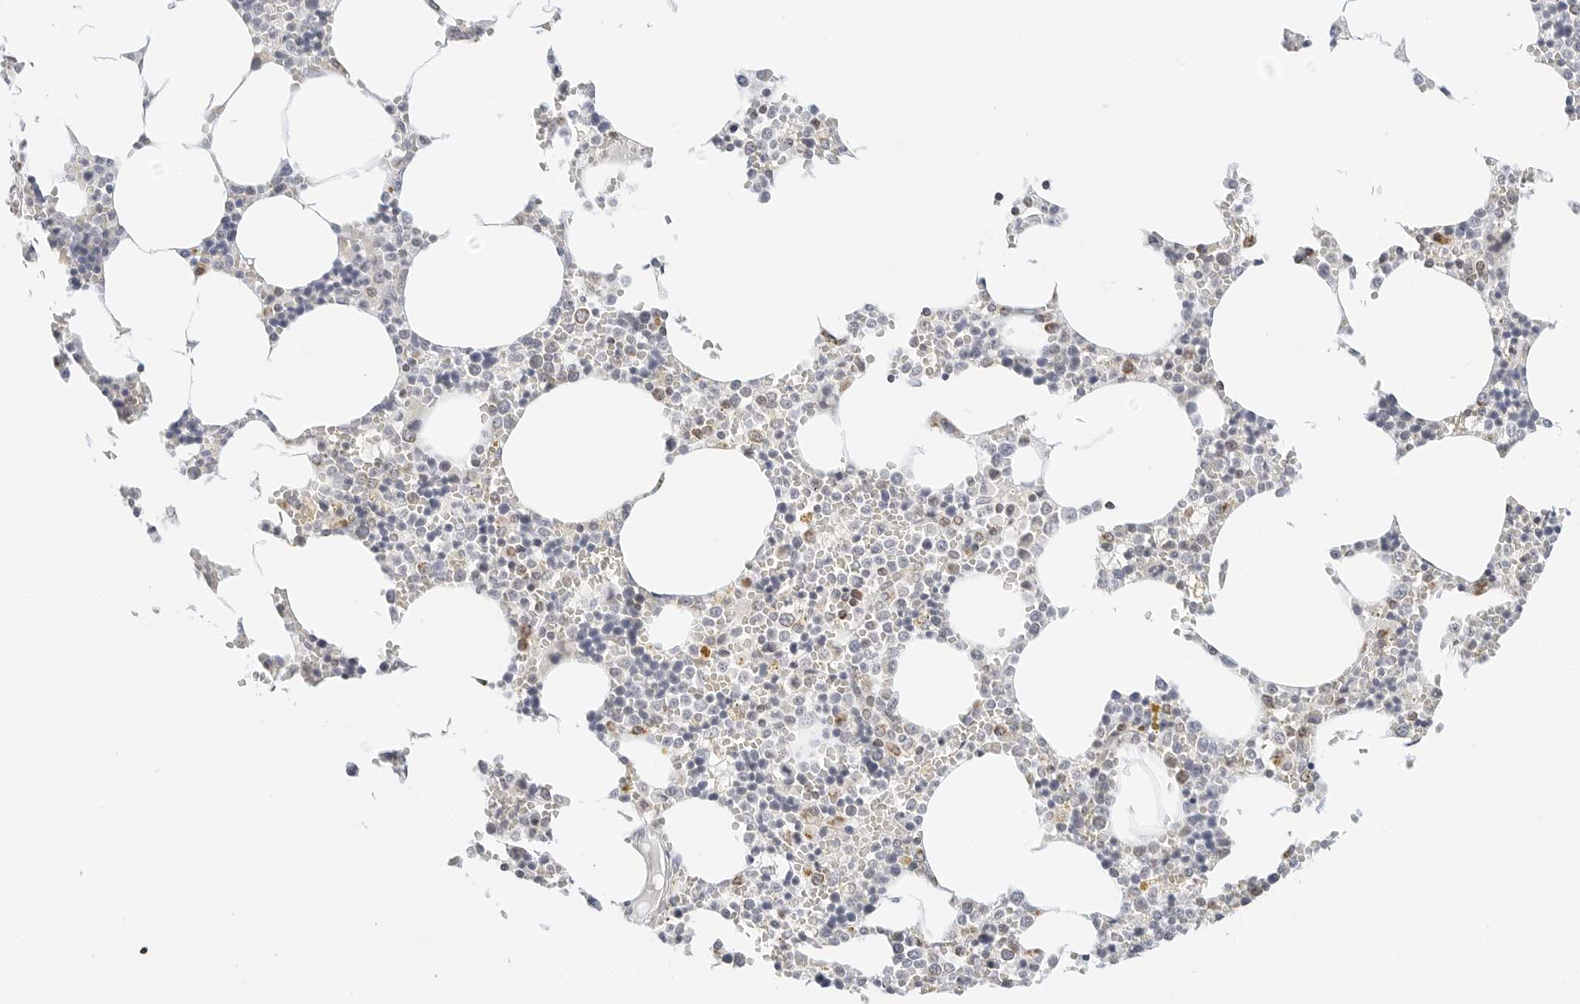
{"staining": {"intensity": "weak", "quantity": "<25%", "location": "cytoplasmic/membranous"}, "tissue": "bone marrow", "cell_type": "Hematopoietic cells", "image_type": "normal", "snomed": [{"axis": "morphology", "description": "Normal tissue, NOS"}, {"axis": "topography", "description": "Bone marrow"}], "caption": "This is a micrograph of immunohistochemistry (IHC) staining of benign bone marrow, which shows no positivity in hematopoietic cells.", "gene": "ATL1", "patient": {"sex": "male", "age": 70}}